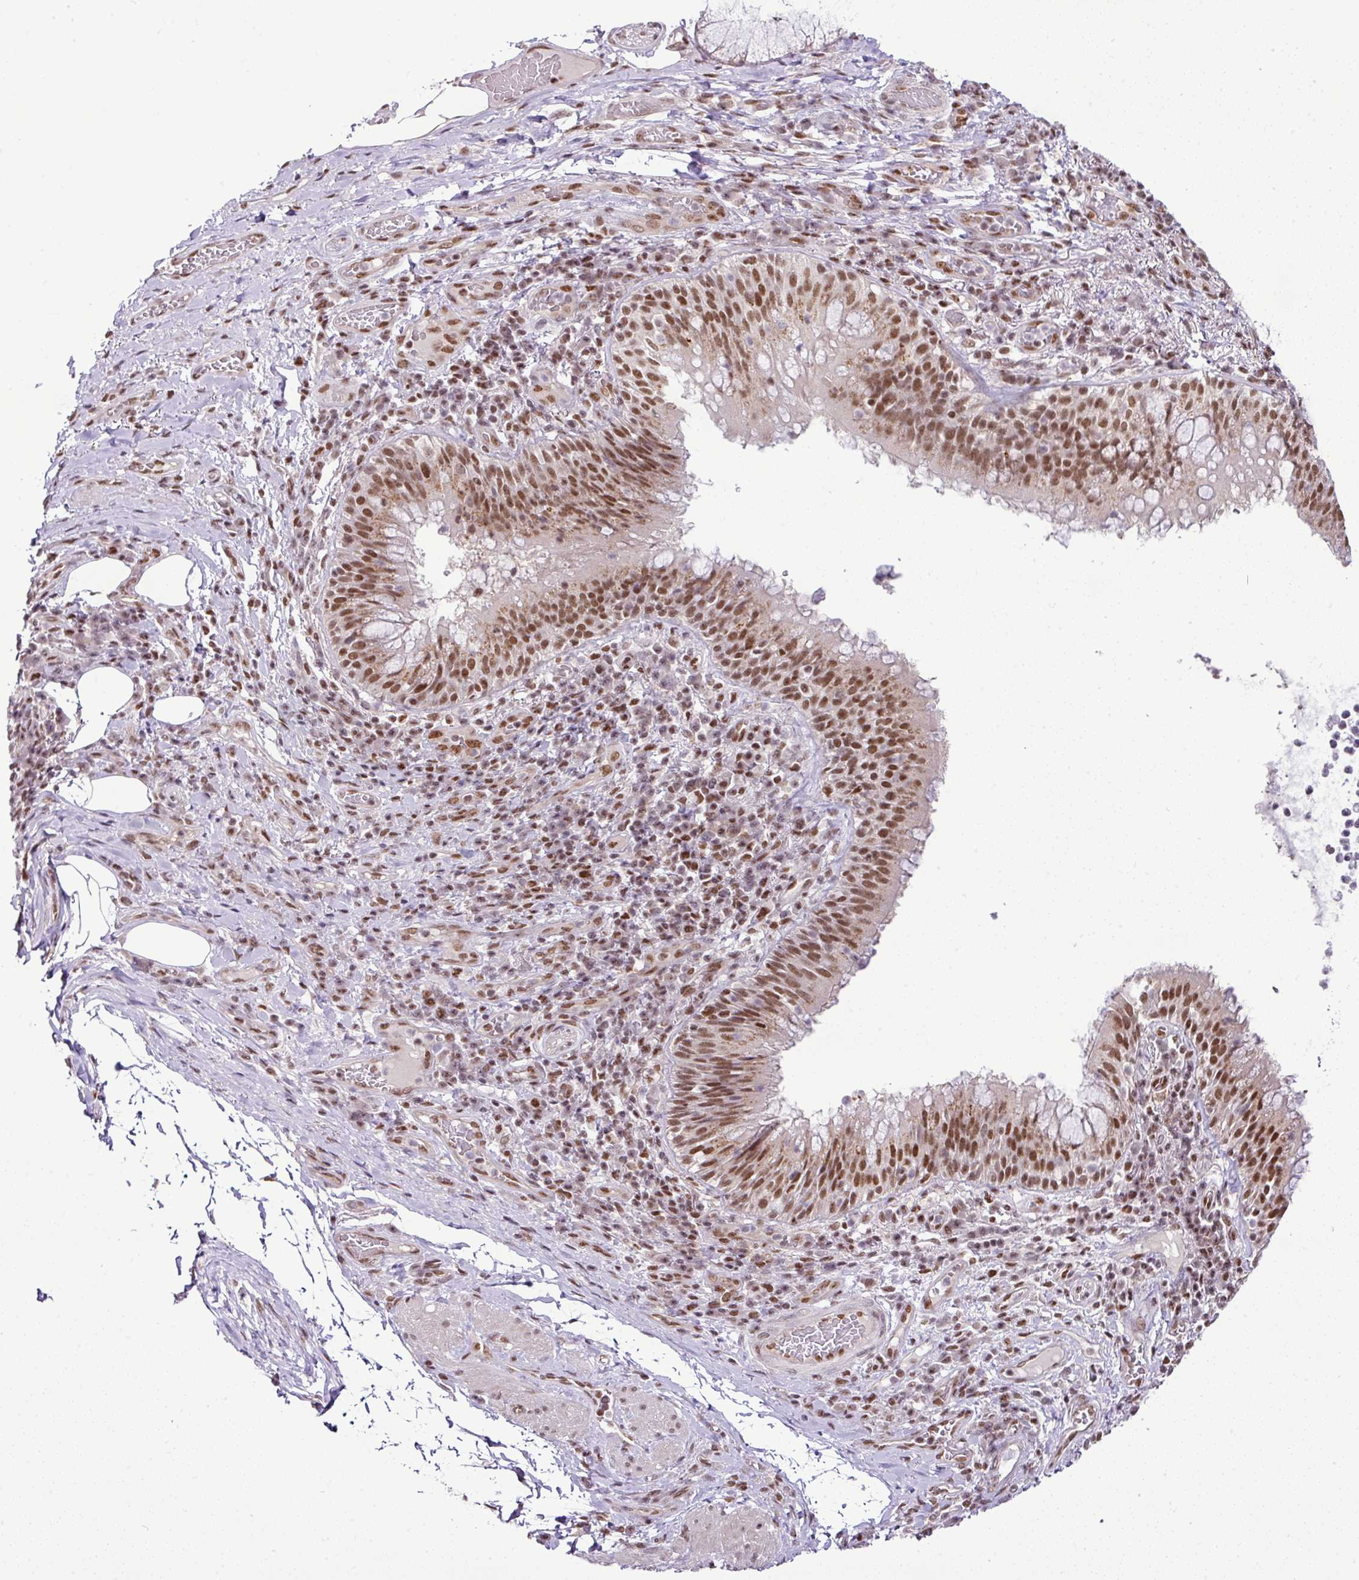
{"staining": {"intensity": "strong", "quantity": ">75%", "location": "nuclear"}, "tissue": "bronchus", "cell_type": "Respiratory epithelial cells", "image_type": "normal", "snomed": [{"axis": "morphology", "description": "Normal tissue, NOS"}, {"axis": "topography", "description": "Cartilage tissue"}, {"axis": "topography", "description": "Bronchus"}], "caption": "Immunohistochemical staining of normal human bronchus displays high levels of strong nuclear staining in approximately >75% of respiratory epithelial cells.", "gene": "PGAP4", "patient": {"sex": "male", "age": 56}}